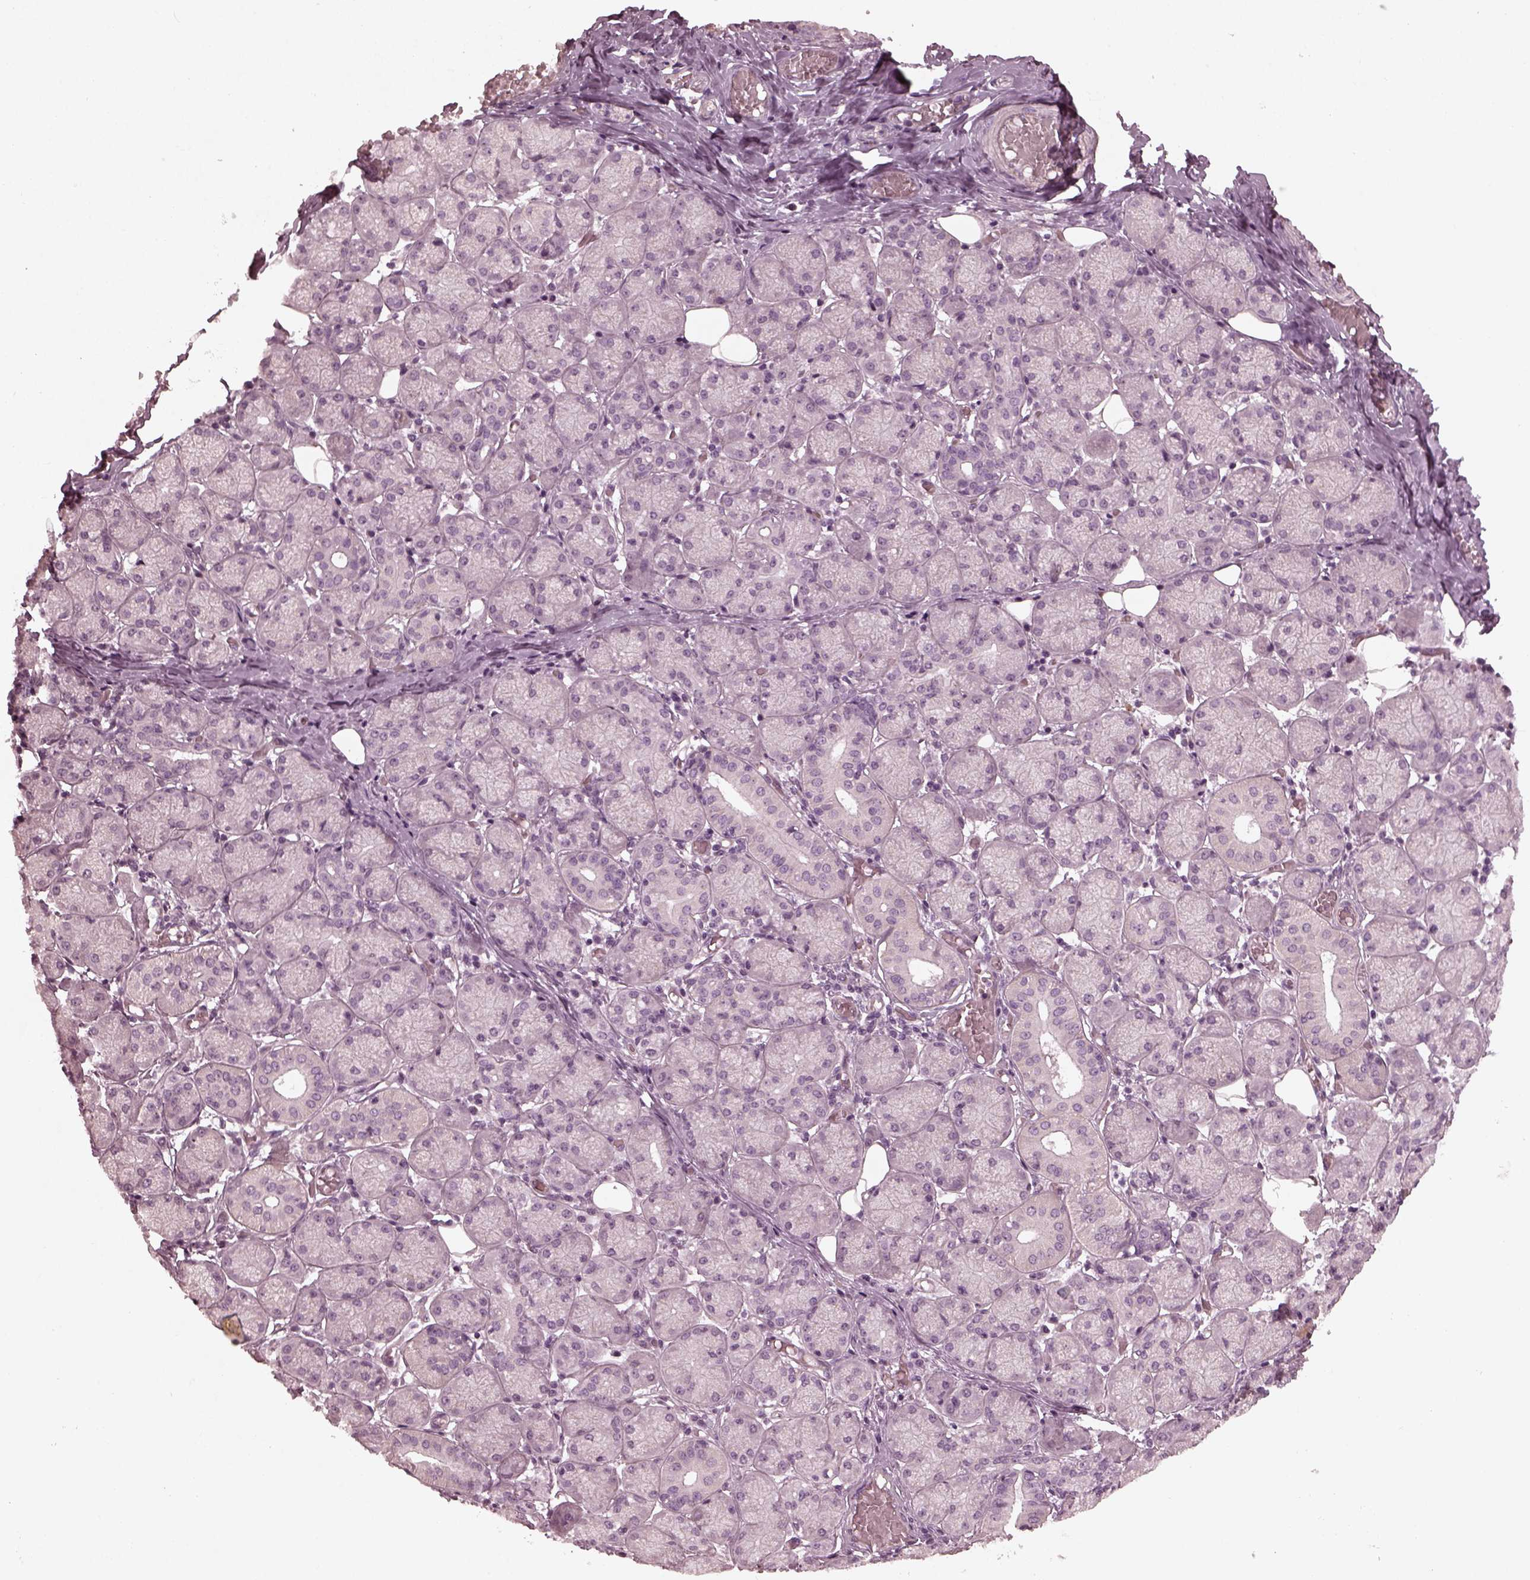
{"staining": {"intensity": "negative", "quantity": "none", "location": "none"}, "tissue": "salivary gland", "cell_type": "Glandular cells", "image_type": "normal", "snomed": [{"axis": "morphology", "description": "Normal tissue, NOS"}, {"axis": "topography", "description": "Salivary gland"}, {"axis": "topography", "description": "Peripheral nerve tissue"}], "caption": "Glandular cells are negative for protein expression in normal human salivary gland. The staining is performed using DAB brown chromogen with nuclei counter-stained in using hematoxylin.", "gene": "KIF6", "patient": {"sex": "female", "age": 24}}